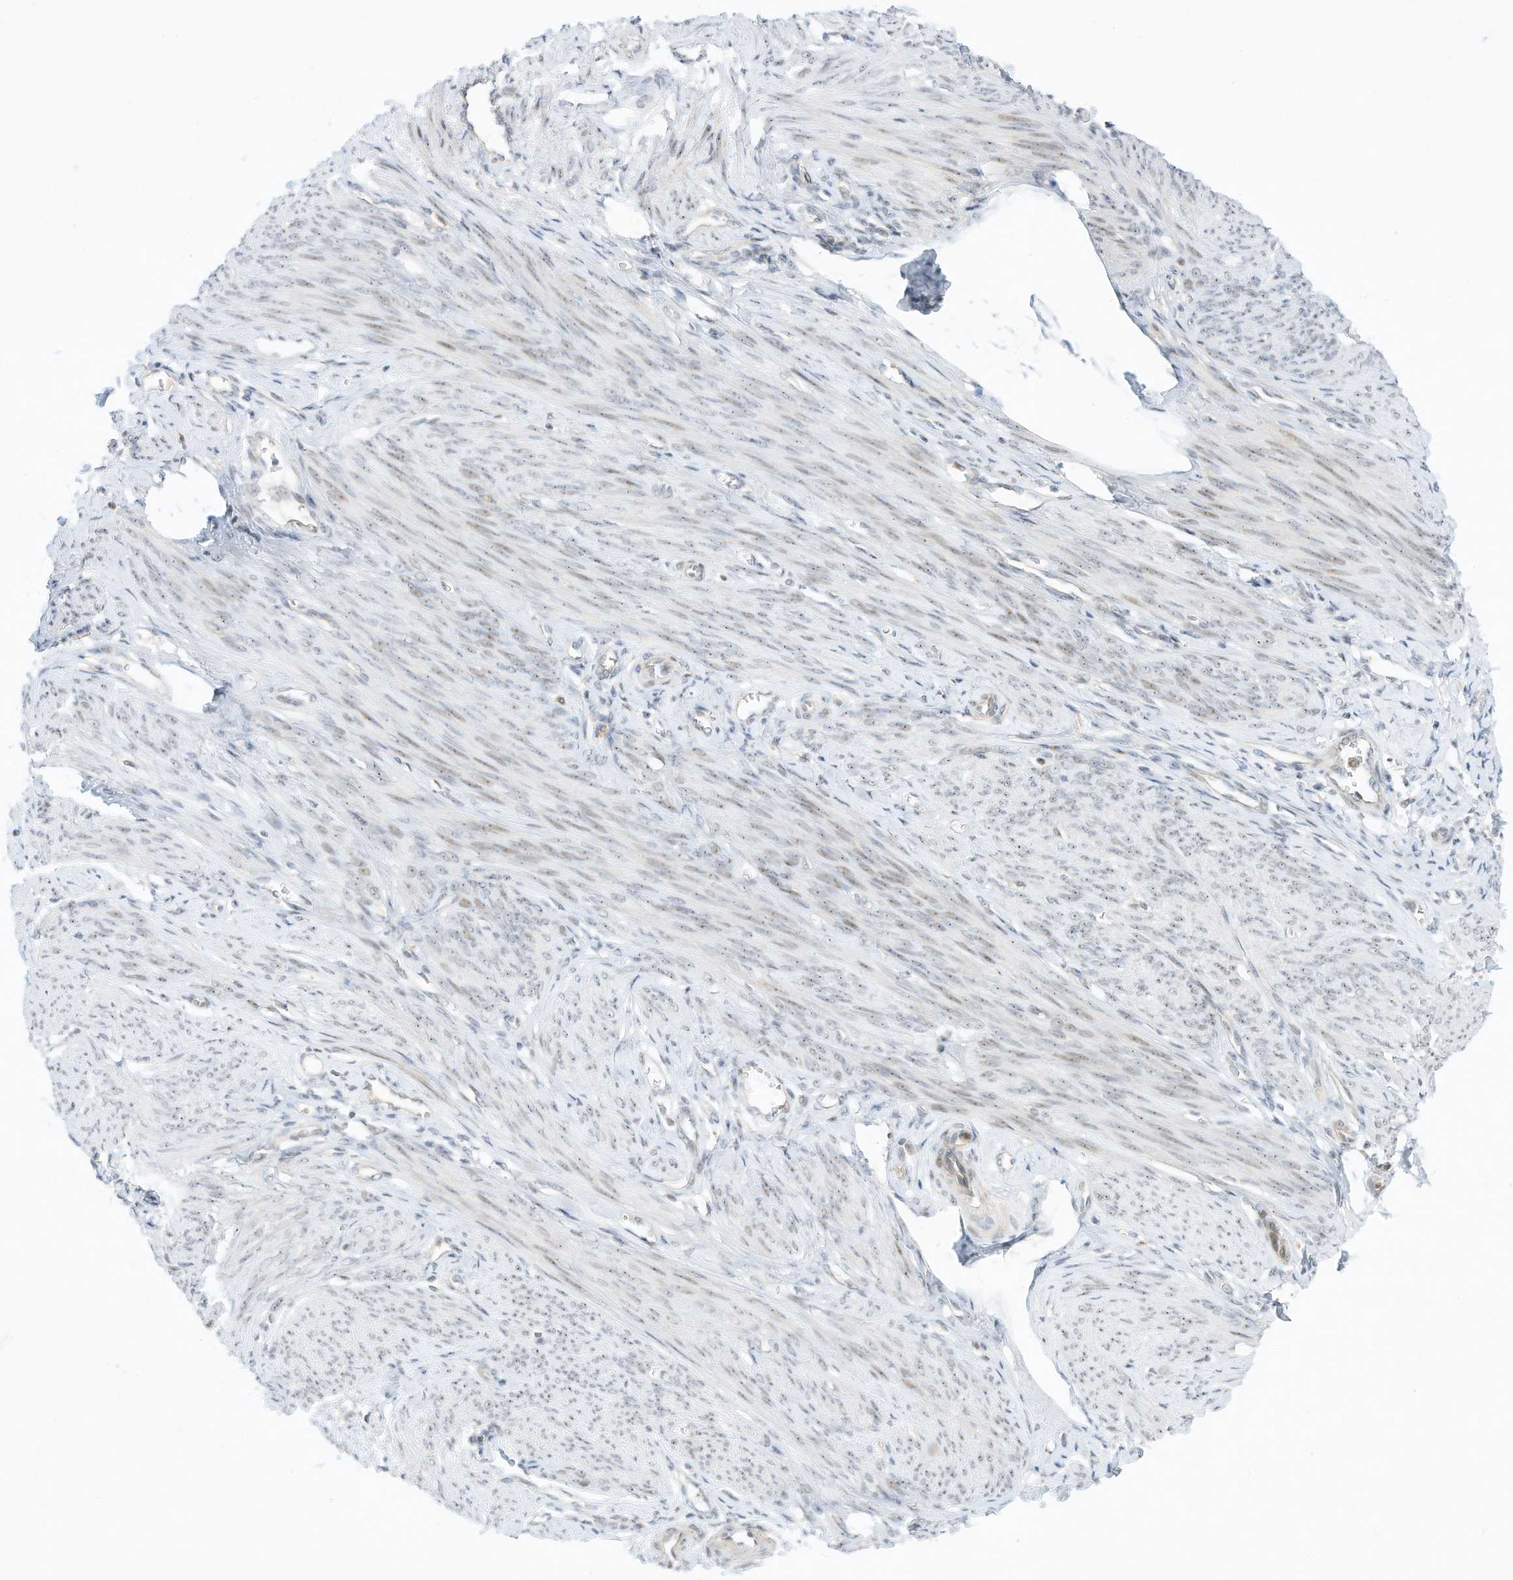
{"staining": {"intensity": "weak", "quantity": "<25%", "location": "nuclear"}, "tissue": "endometrium", "cell_type": "Cells in endometrial stroma", "image_type": "normal", "snomed": [{"axis": "morphology", "description": "Normal tissue, NOS"}, {"axis": "topography", "description": "Uterus"}, {"axis": "topography", "description": "Endometrium"}], "caption": "Protein analysis of benign endometrium exhibits no significant staining in cells in endometrial stroma. (IHC, brightfield microscopy, high magnification).", "gene": "PAK6", "patient": {"sex": "female", "age": 48}}